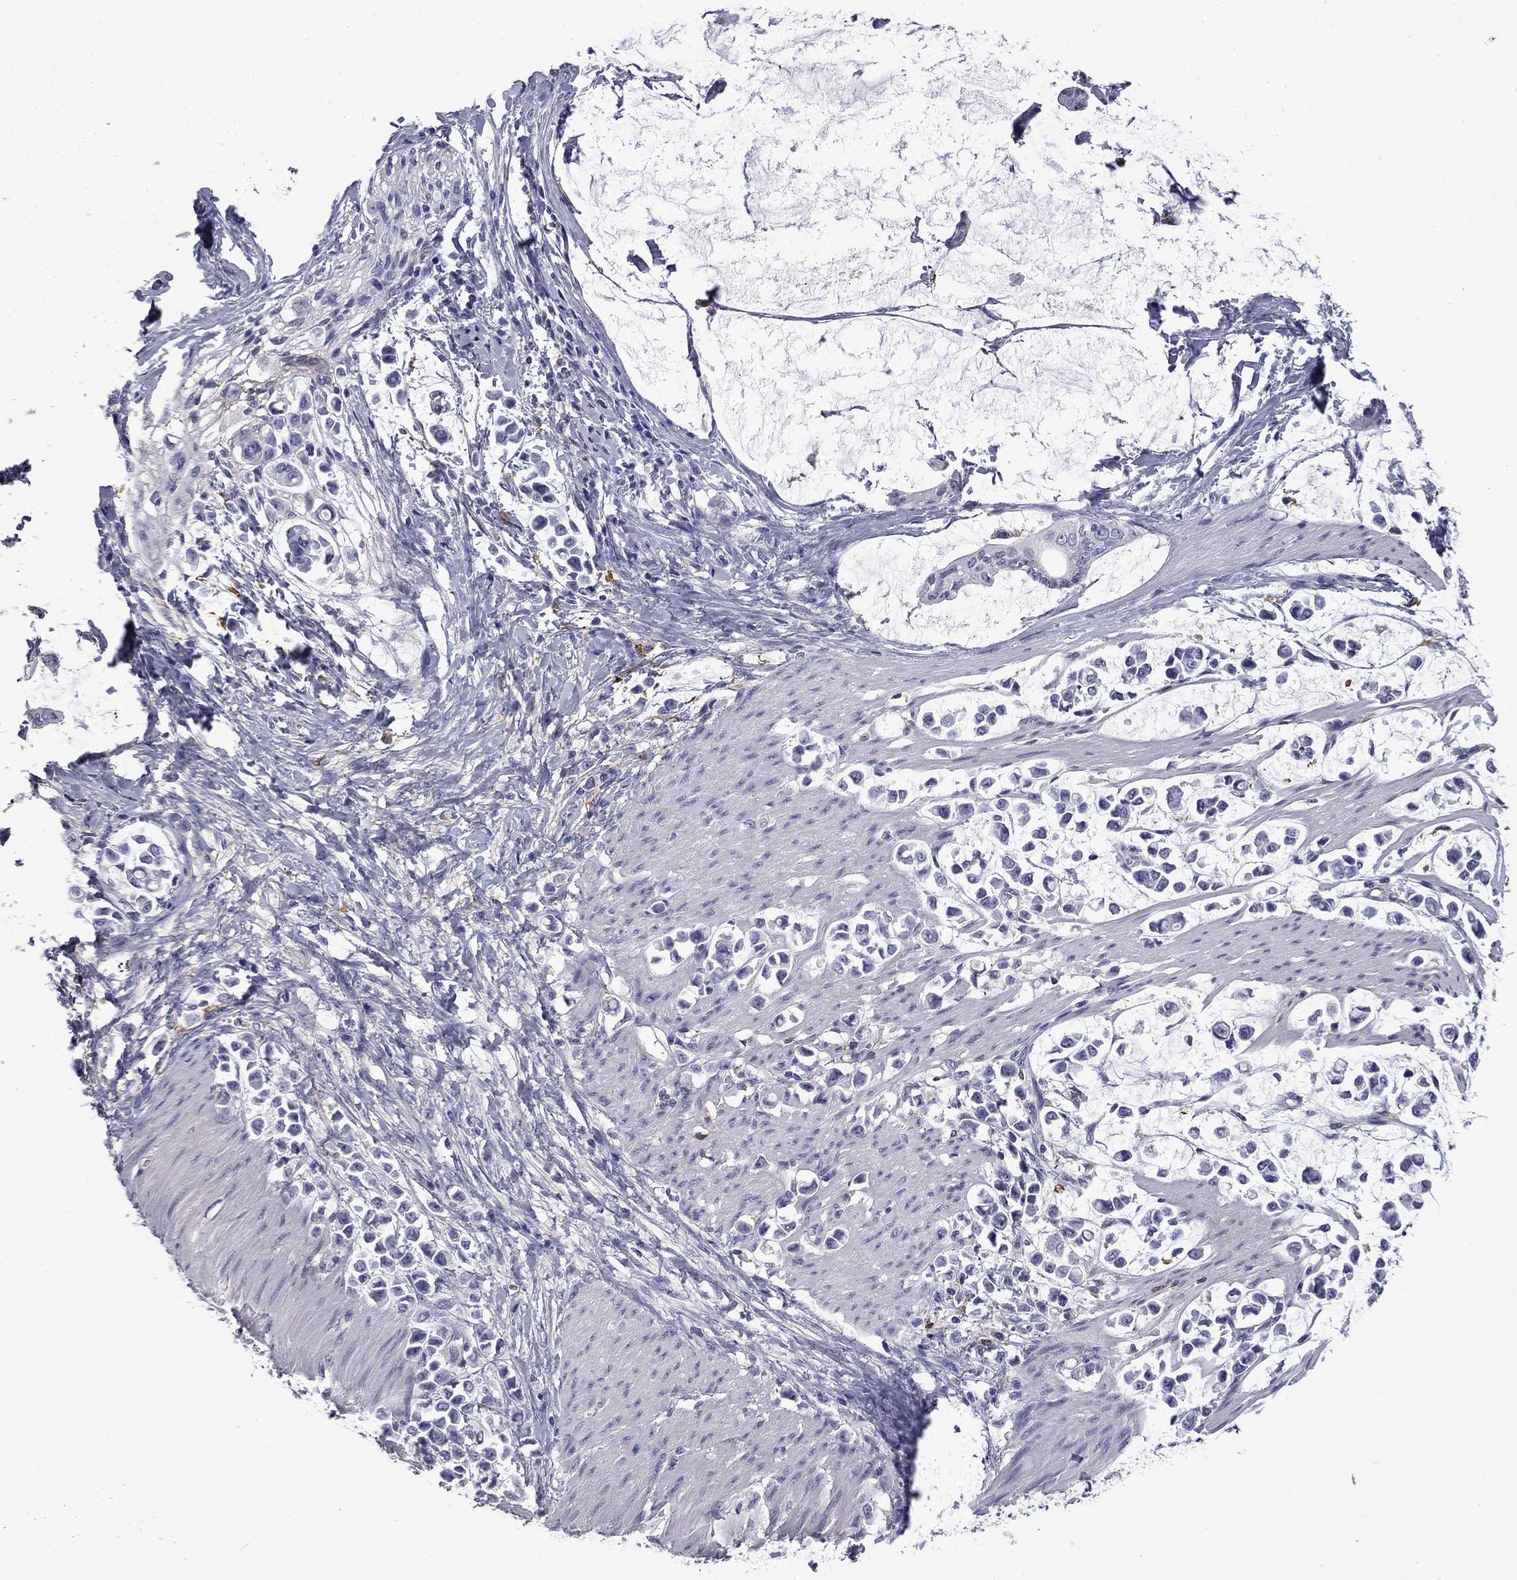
{"staining": {"intensity": "negative", "quantity": "none", "location": "none"}, "tissue": "stomach cancer", "cell_type": "Tumor cells", "image_type": "cancer", "snomed": [{"axis": "morphology", "description": "Adenocarcinoma, NOS"}, {"axis": "topography", "description": "Stomach"}], "caption": "Stomach cancer stained for a protein using immunohistochemistry (IHC) reveals no positivity tumor cells.", "gene": "BCL2L14", "patient": {"sex": "male", "age": 82}}